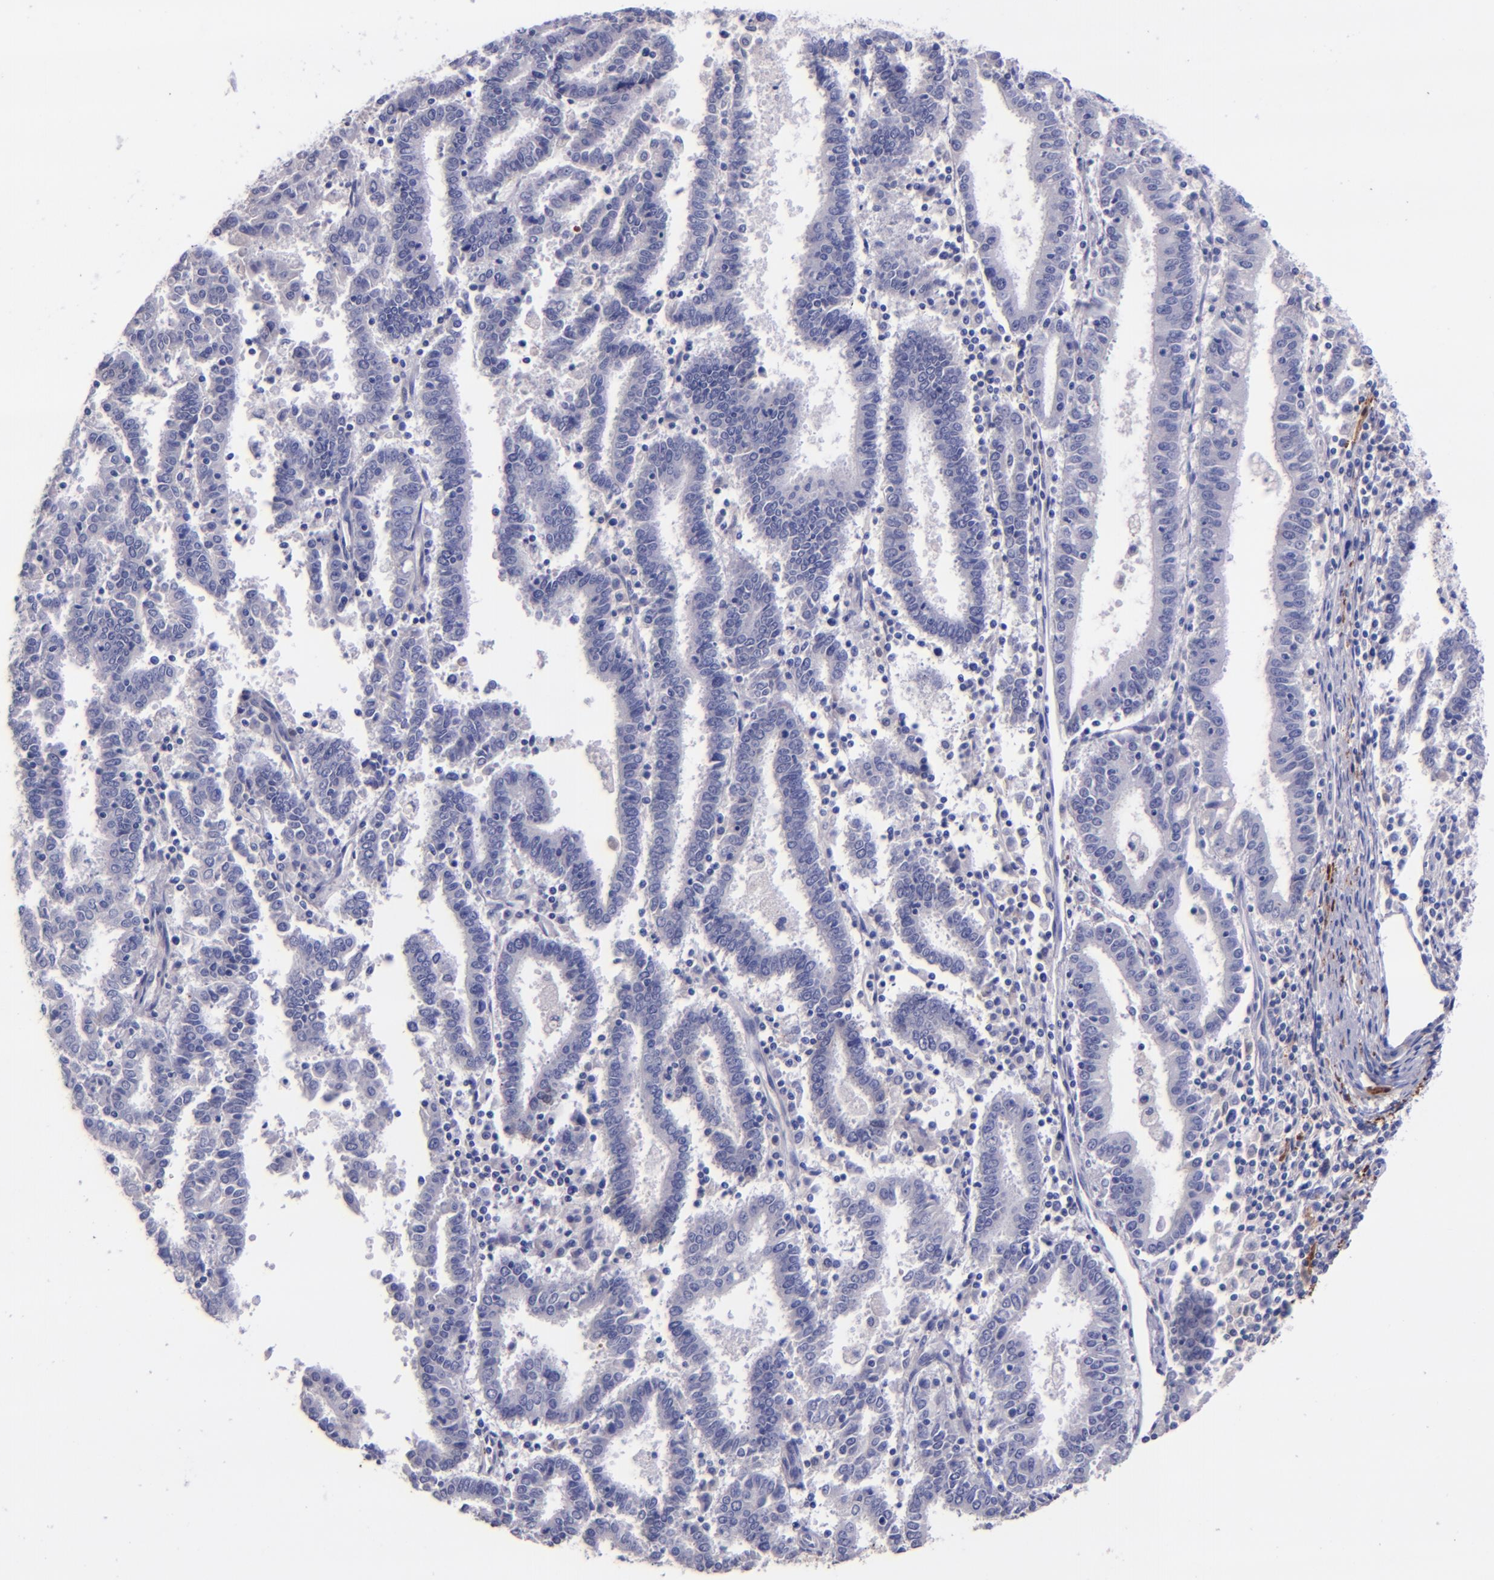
{"staining": {"intensity": "negative", "quantity": "none", "location": "none"}, "tissue": "endometrial cancer", "cell_type": "Tumor cells", "image_type": "cancer", "snomed": [{"axis": "morphology", "description": "Adenocarcinoma, NOS"}, {"axis": "topography", "description": "Uterus"}], "caption": "This is an IHC image of human endometrial adenocarcinoma. There is no positivity in tumor cells.", "gene": "F13A1", "patient": {"sex": "female", "age": 83}}